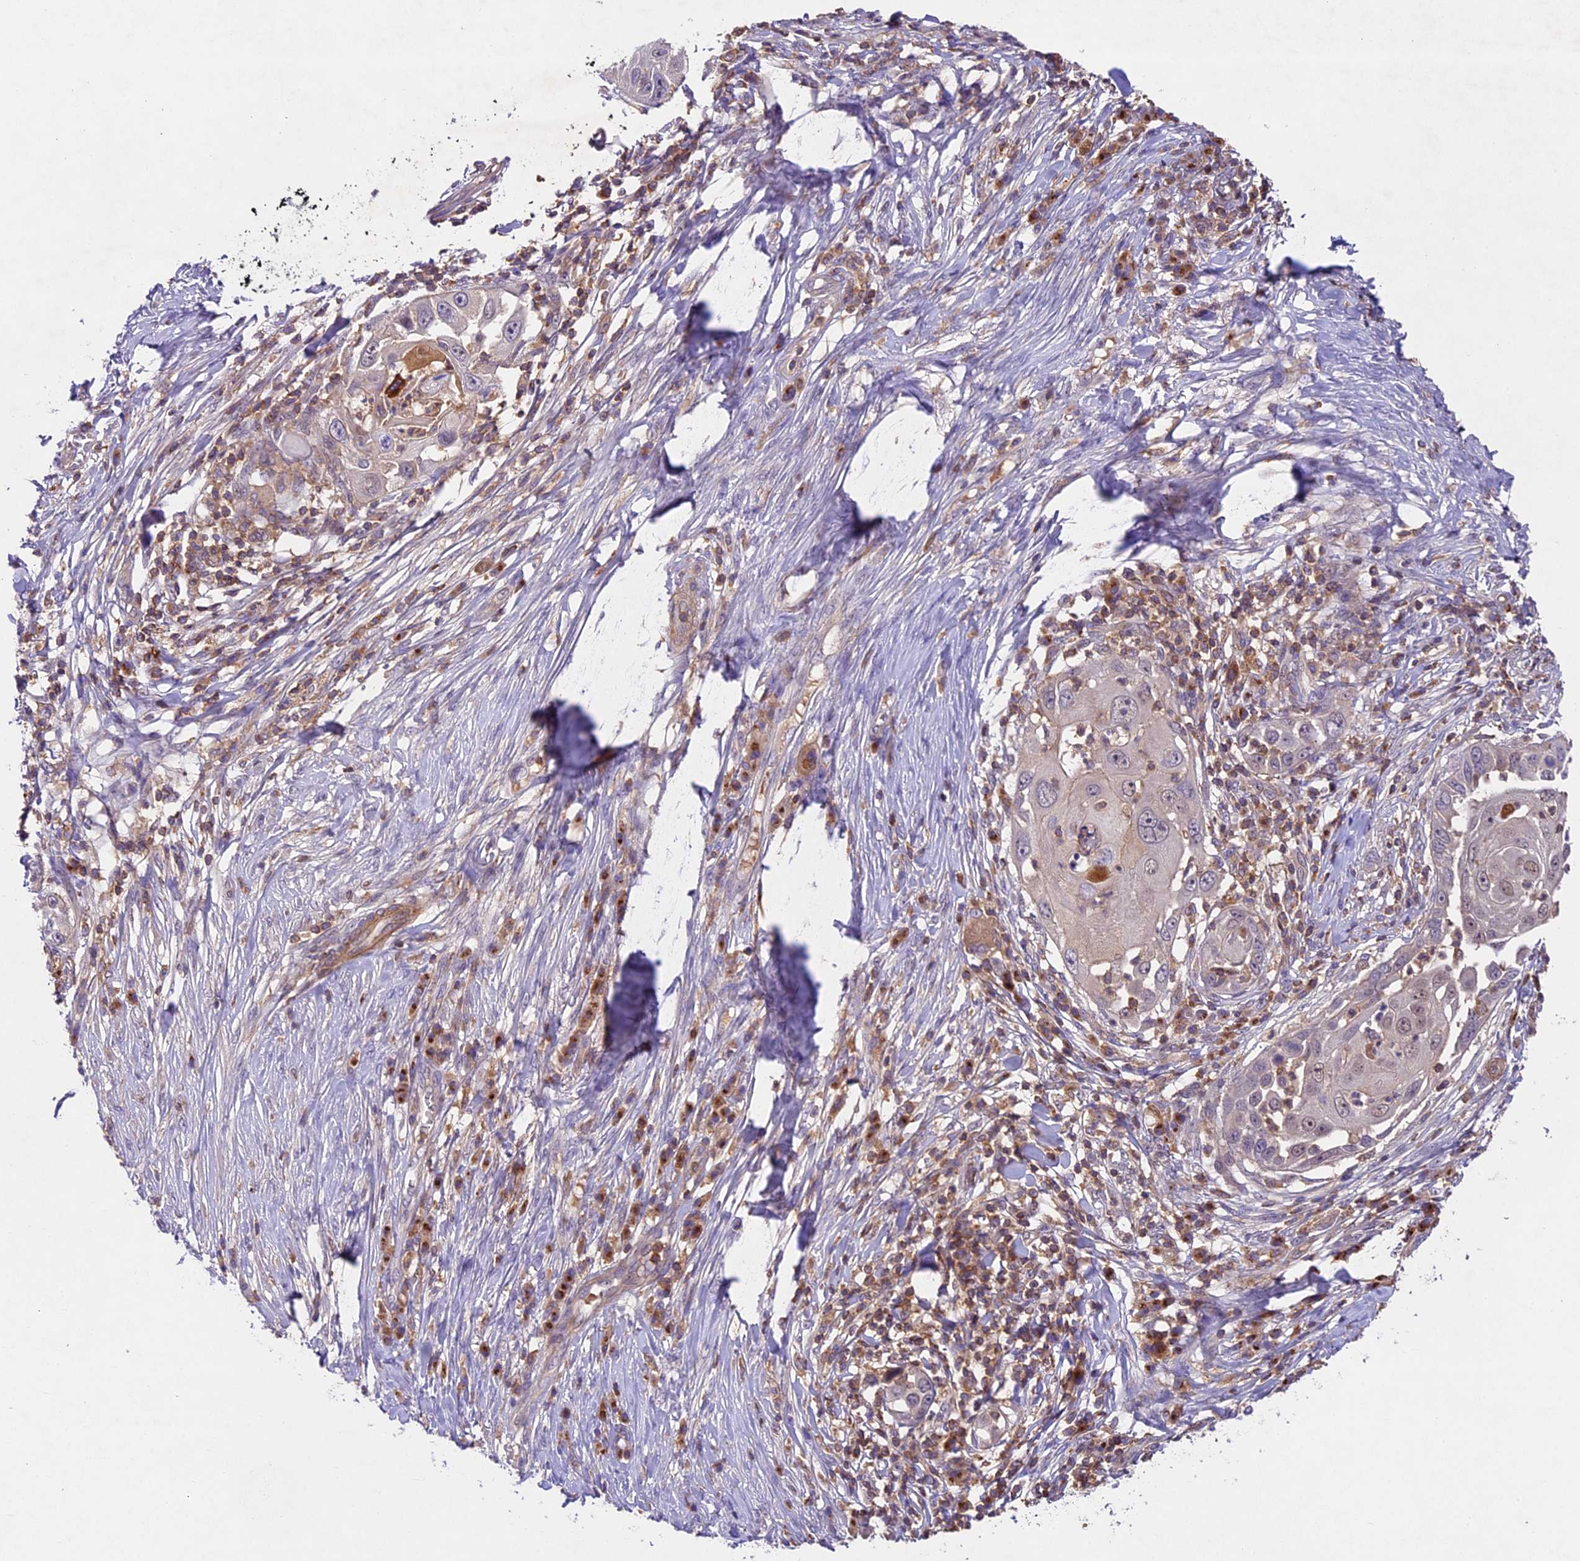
{"staining": {"intensity": "negative", "quantity": "none", "location": "none"}, "tissue": "skin cancer", "cell_type": "Tumor cells", "image_type": "cancer", "snomed": [{"axis": "morphology", "description": "Squamous cell carcinoma, NOS"}, {"axis": "topography", "description": "Skin"}], "caption": "A high-resolution micrograph shows IHC staining of skin cancer (squamous cell carcinoma), which demonstrates no significant positivity in tumor cells.", "gene": "TBC1D1", "patient": {"sex": "female", "age": 44}}